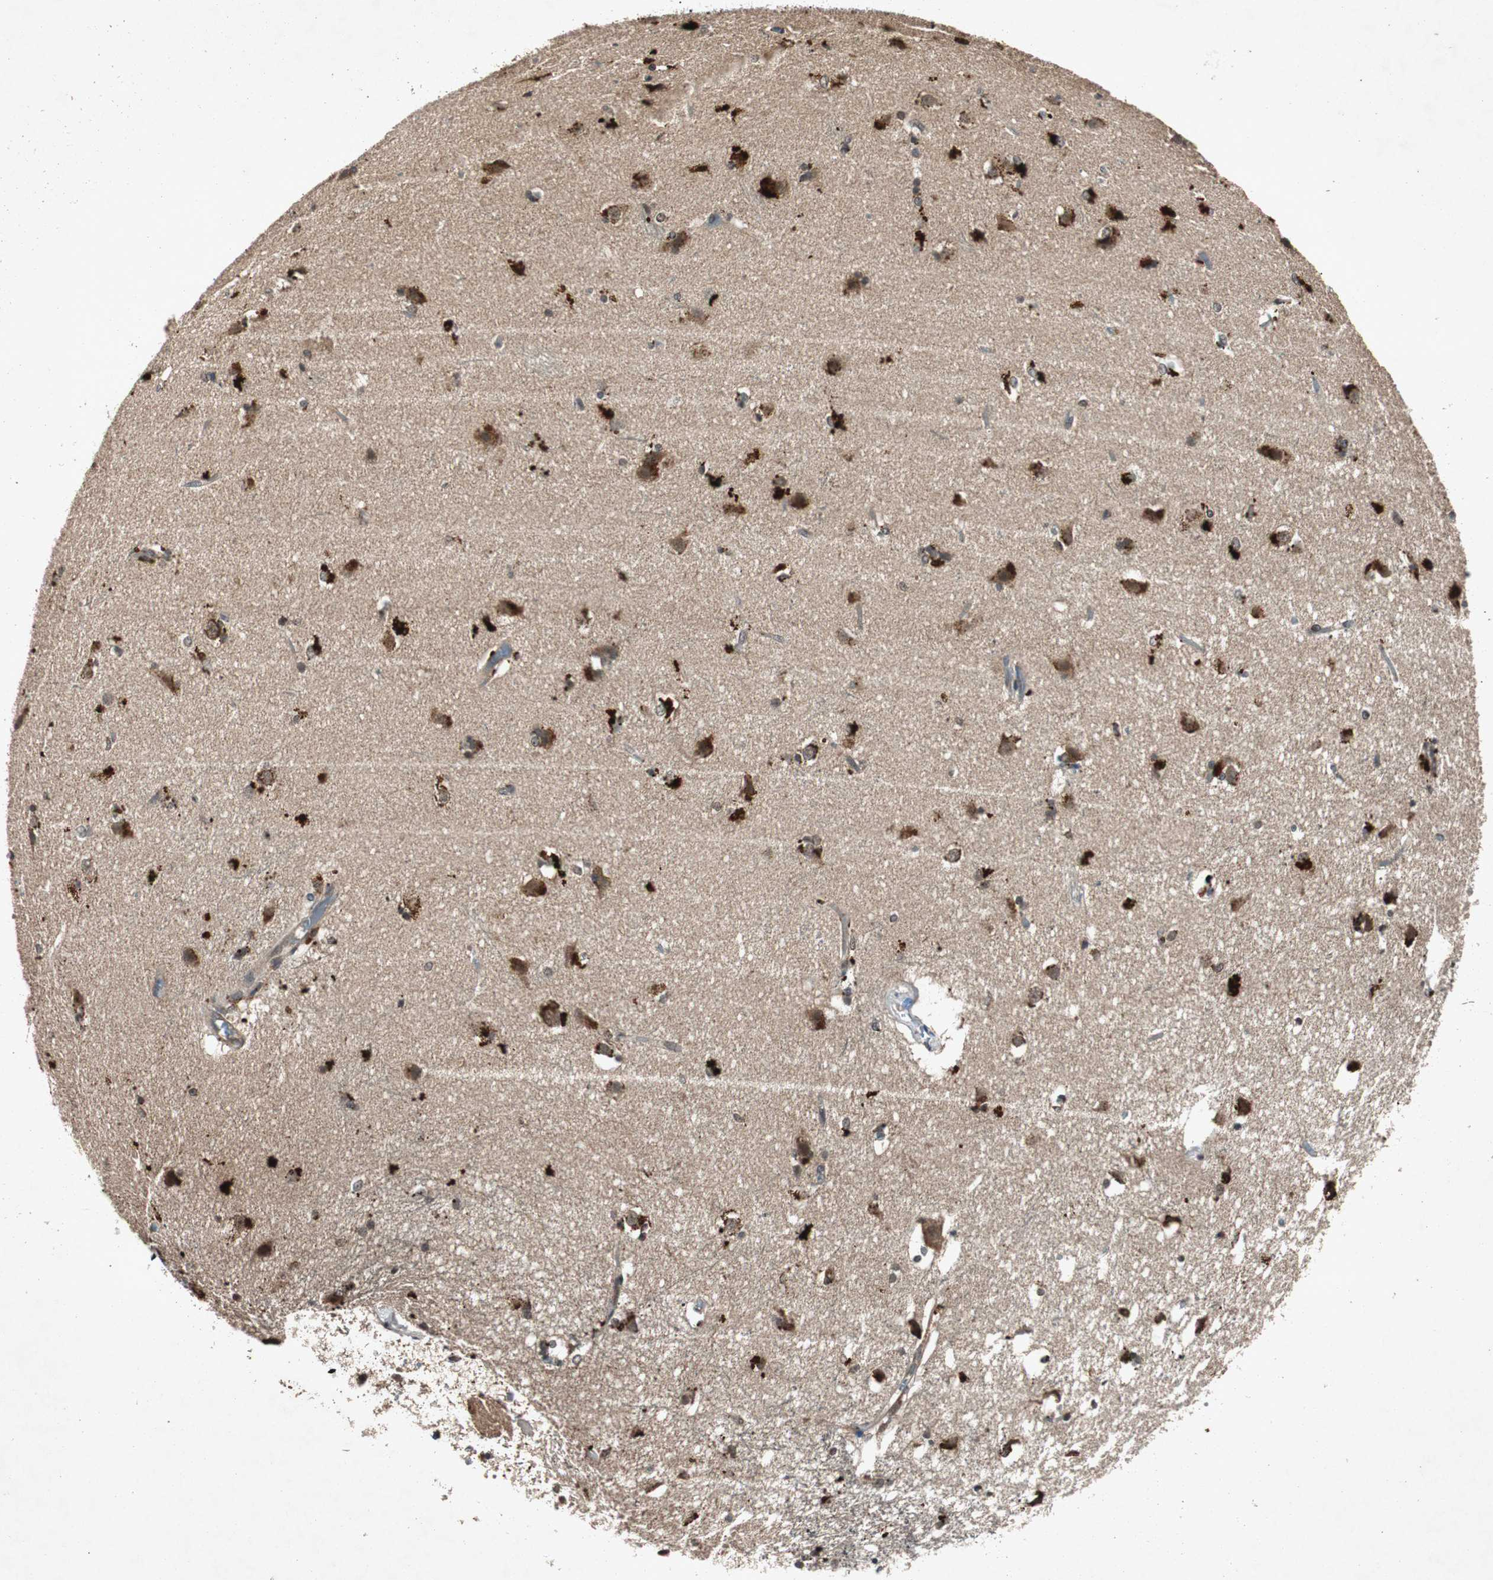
{"staining": {"intensity": "moderate", "quantity": "25%-75%", "location": "nuclear"}, "tissue": "caudate", "cell_type": "Glial cells", "image_type": "normal", "snomed": [{"axis": "morphology", "description": "Normal tissue, NOS"}, {"axis": "topography", "description": "Lateral ventricle wall"}], "caption": "Human caudate stained for a protein (brown) exhibits moderate nuclear positive positivity in approximately 25%-75% of glial cells.", "gene": "SLIT2", "patient": {"sex": "female", "age": 19}}